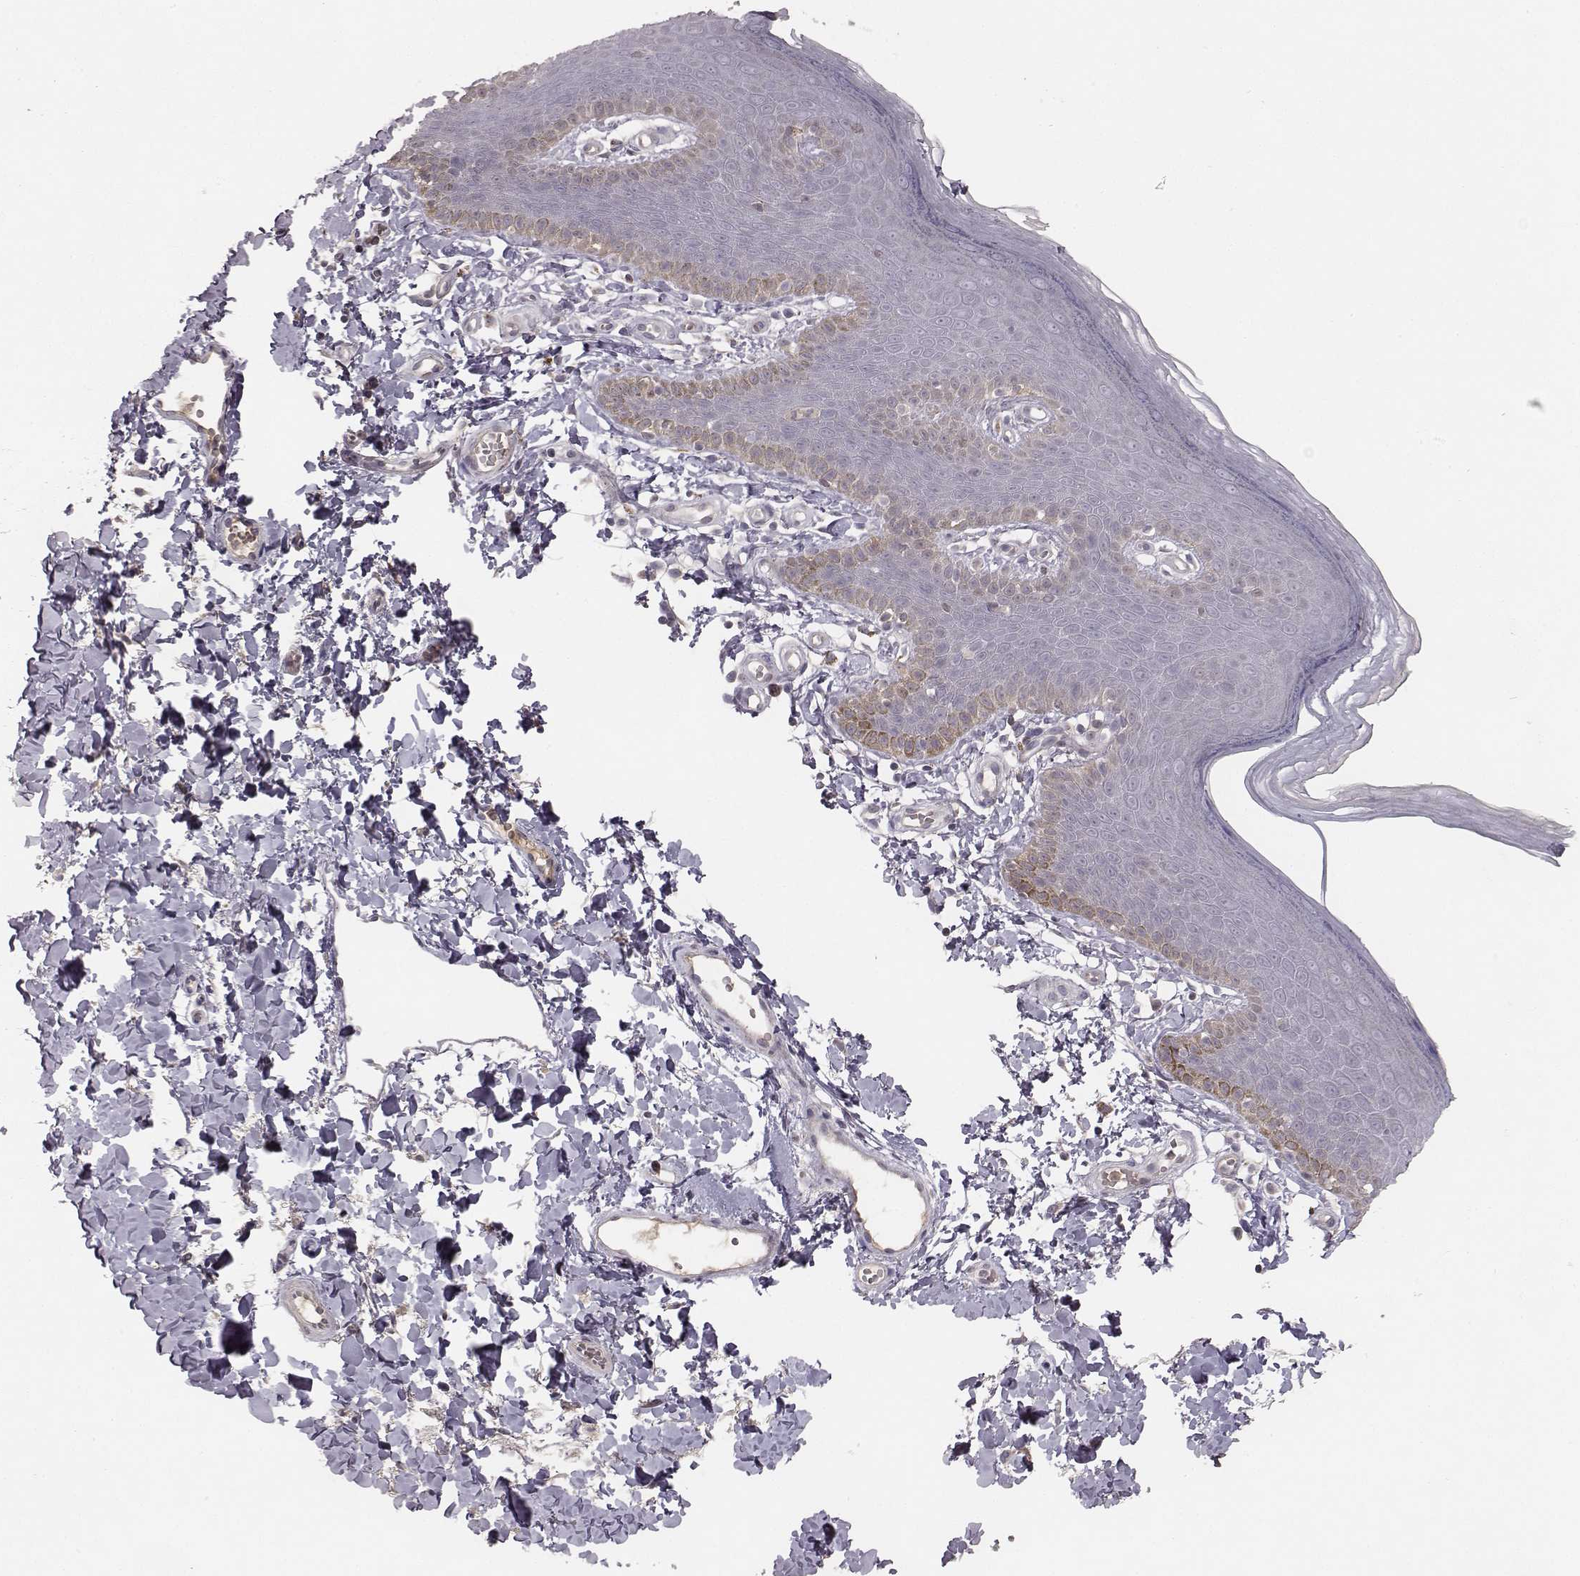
{"staining": {"intensity": "negative", "quantity": "none", "location": "none"}, "tissue": "skin", "cell_type": "Epidermal cells", "image_type": "normal", "snomed": [{"axis": "morphology", "description": "Normal tissue, NOS"}, {"axis": "topography", "description": "Anal"}], "caption": "The histopathology image shows no staining of epidermal cells in normal skin. (Brightfield microscopy of DAB immunohistochemistry at high magnification).", "gene": "TLX3", "patient": {"sex": "male", "age": 53}}